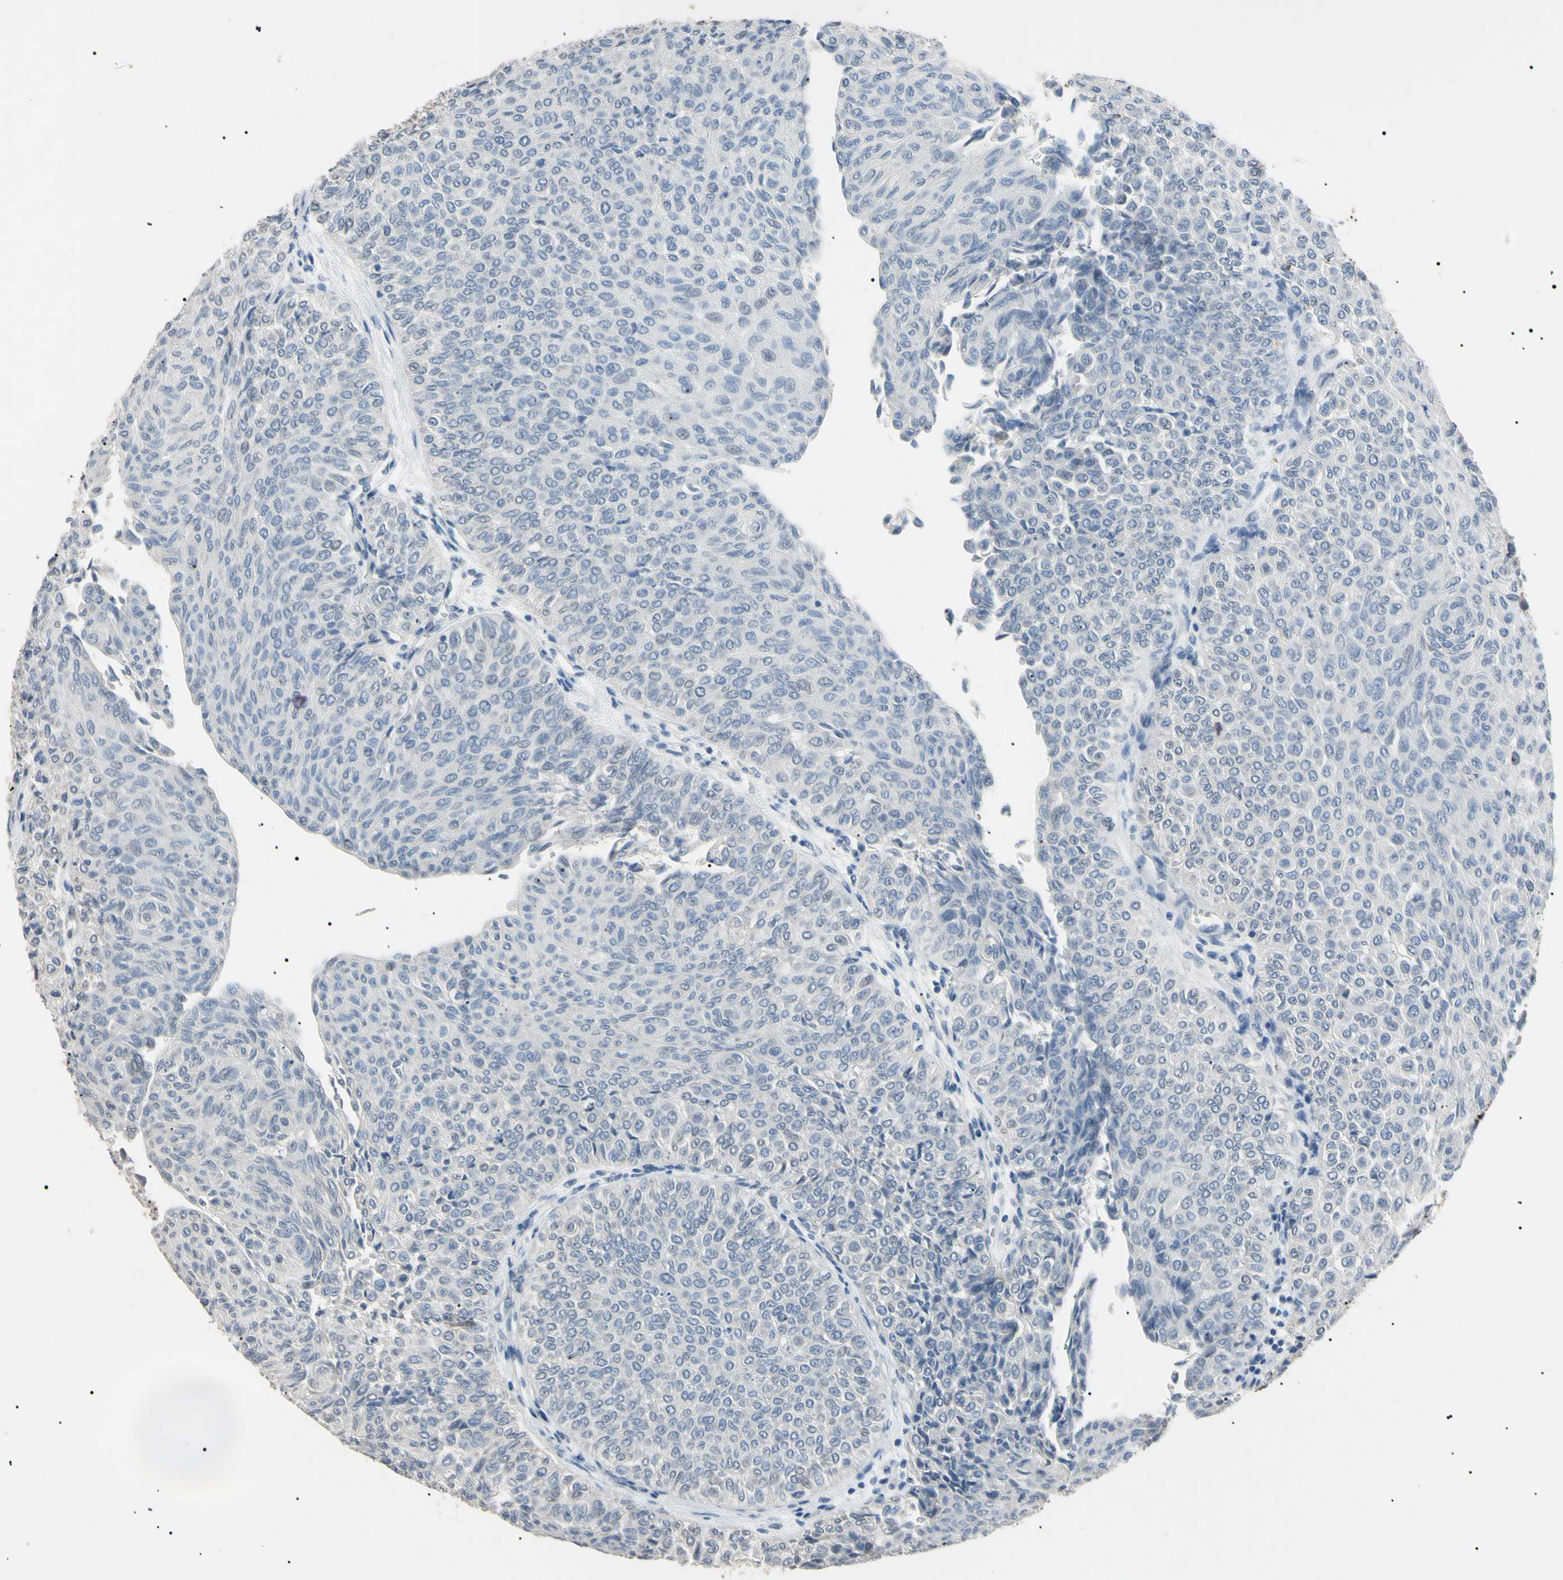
{"staining": {"intensity": "negative", "quantity": "none", "location": "none"}, "tissue": "urothelial cancer", "cell_type": "Tumor cells", "image_type": "cancer", "snomed": [{"axis": "morphology", "description": "Urothelial carcinoma, Low grade"}, {"axis": "topography", "description": "Urinary bladder"}], "caption": "Immunohistochemical staining of human urothelial cancer exhibits no significant expression in tumor cells. The staining was performed using DAB to visualize the protein expression in brown, while the nuclei were stained in blue with hematoxylin (Magnification: 20x).", "gene": "CGB3", "patient": {"sex": "male", "age": 78}}